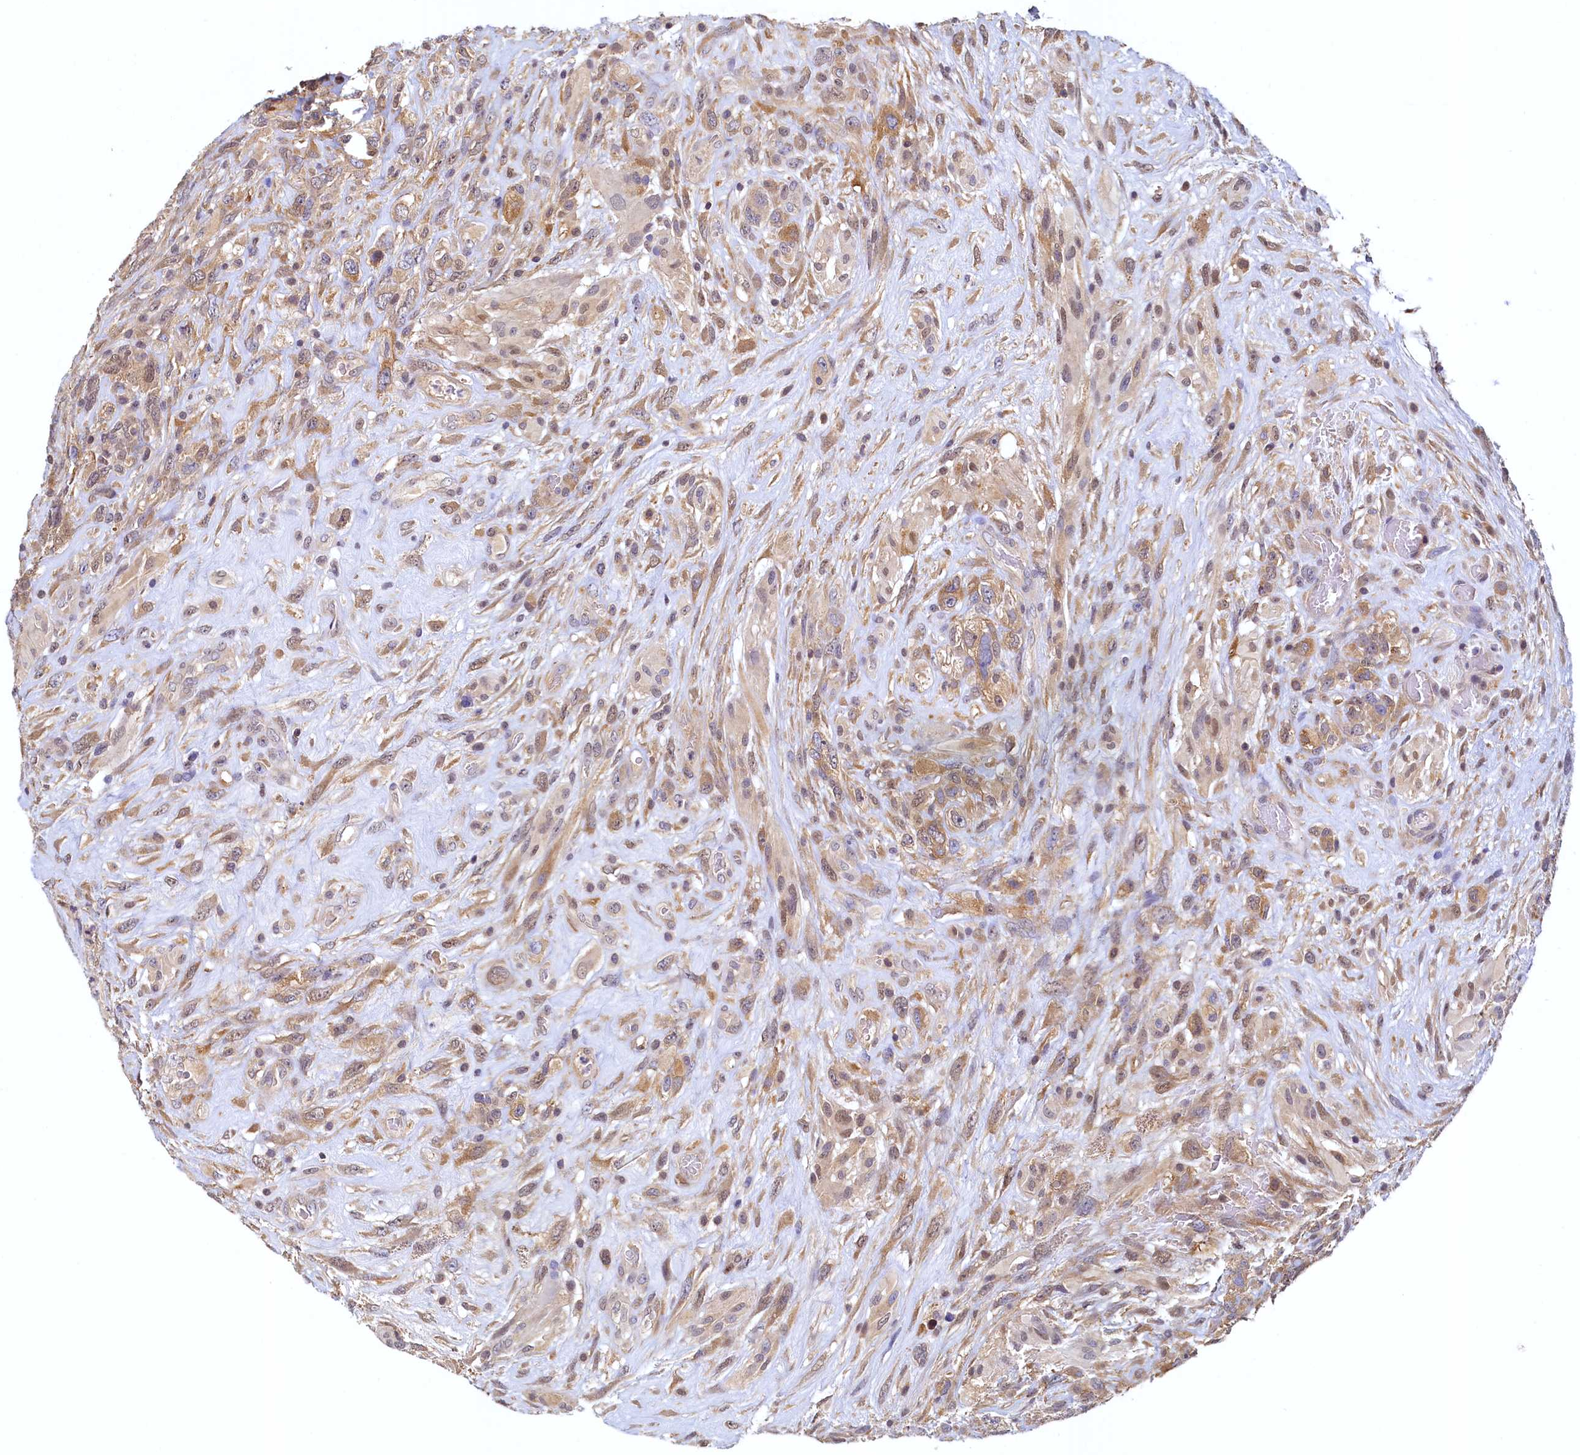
{"staining": {"intensity": "moderate", "quantity": ">75%", "location": "cytoplasmic/membranous,nuclear"}, "tissue": "glioma", "cell_type": "Tumor cells", "image_type": "cancer", "snomed": [{"axis": "morphology", "description": "Glioma, malignant, High grade"}, {"axis": "topography", "description": "Brain"}], "caption": "Human high-grade glioma (malignant) stained with a brown dye demonstrates moderate cytoplasmic/membranous and nuclear positive expression in approximately >75% of tumor cells.", "gene": "PAAF1", "patient": {"sex": "male", "age": 61}}